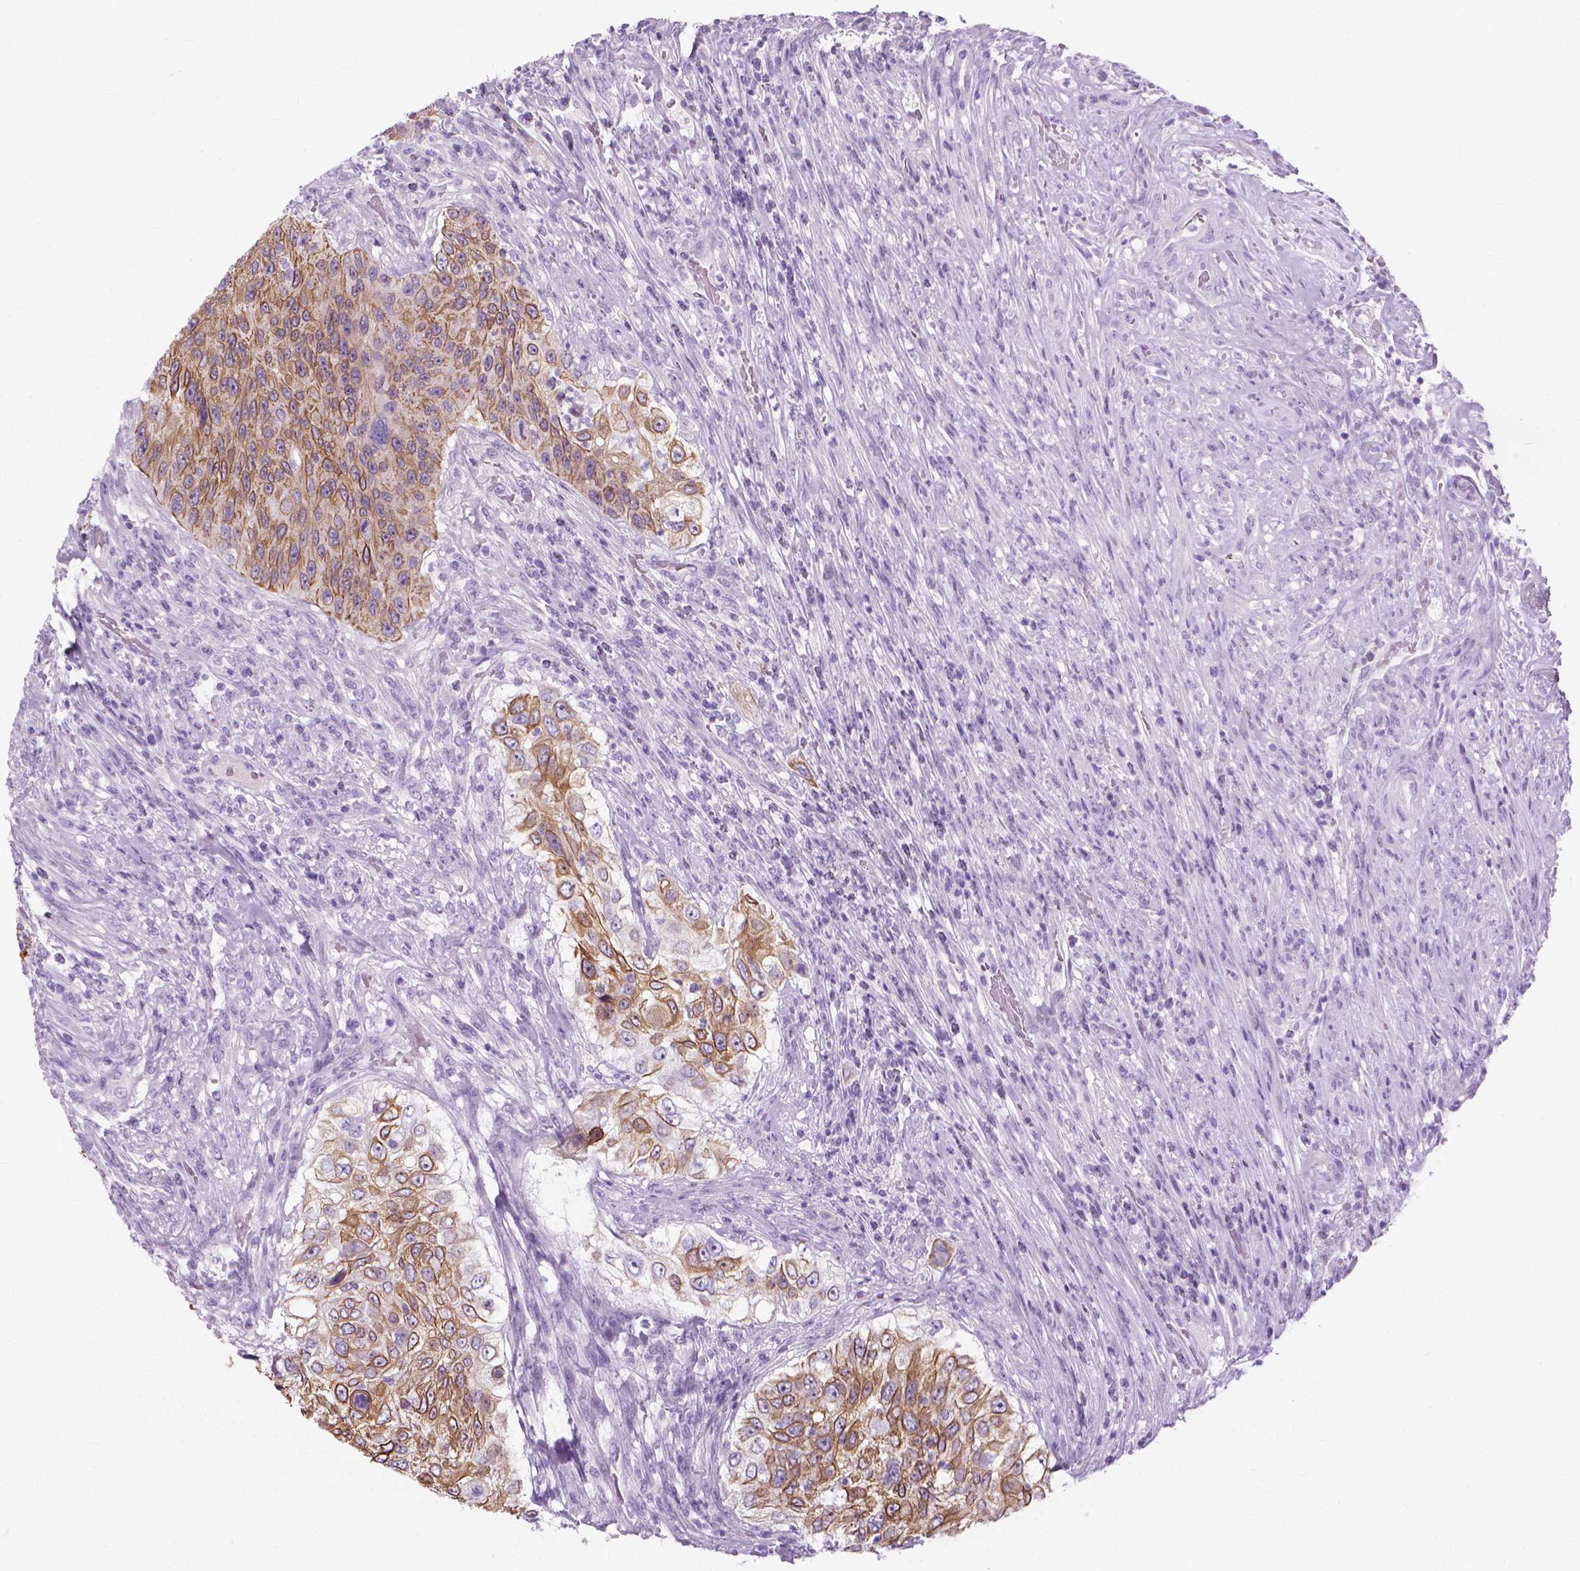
{"staining": {"intensity": "moderate", "quantity": "25%-75%", "location": "cytoplasmic/membranous"}, "tissue": "urothelial cancer", "cell_type": "Tumor cells", "image_type": "cancer", "snomed": [{"axis": "morphology", "description": "Urothelial carcinoma, High grade"}, {"axis": "topography", "description": "Urinary bladder"}], "caption": "Approximately 25%-75% of tumor cells in urothelial cancer exhibit moderate cytoplasmic/membranous protein expression as visualized by brown immunohistochemical staining.", "gene": "HTR2B", "patient": {"sex": "female", "age": 60}}